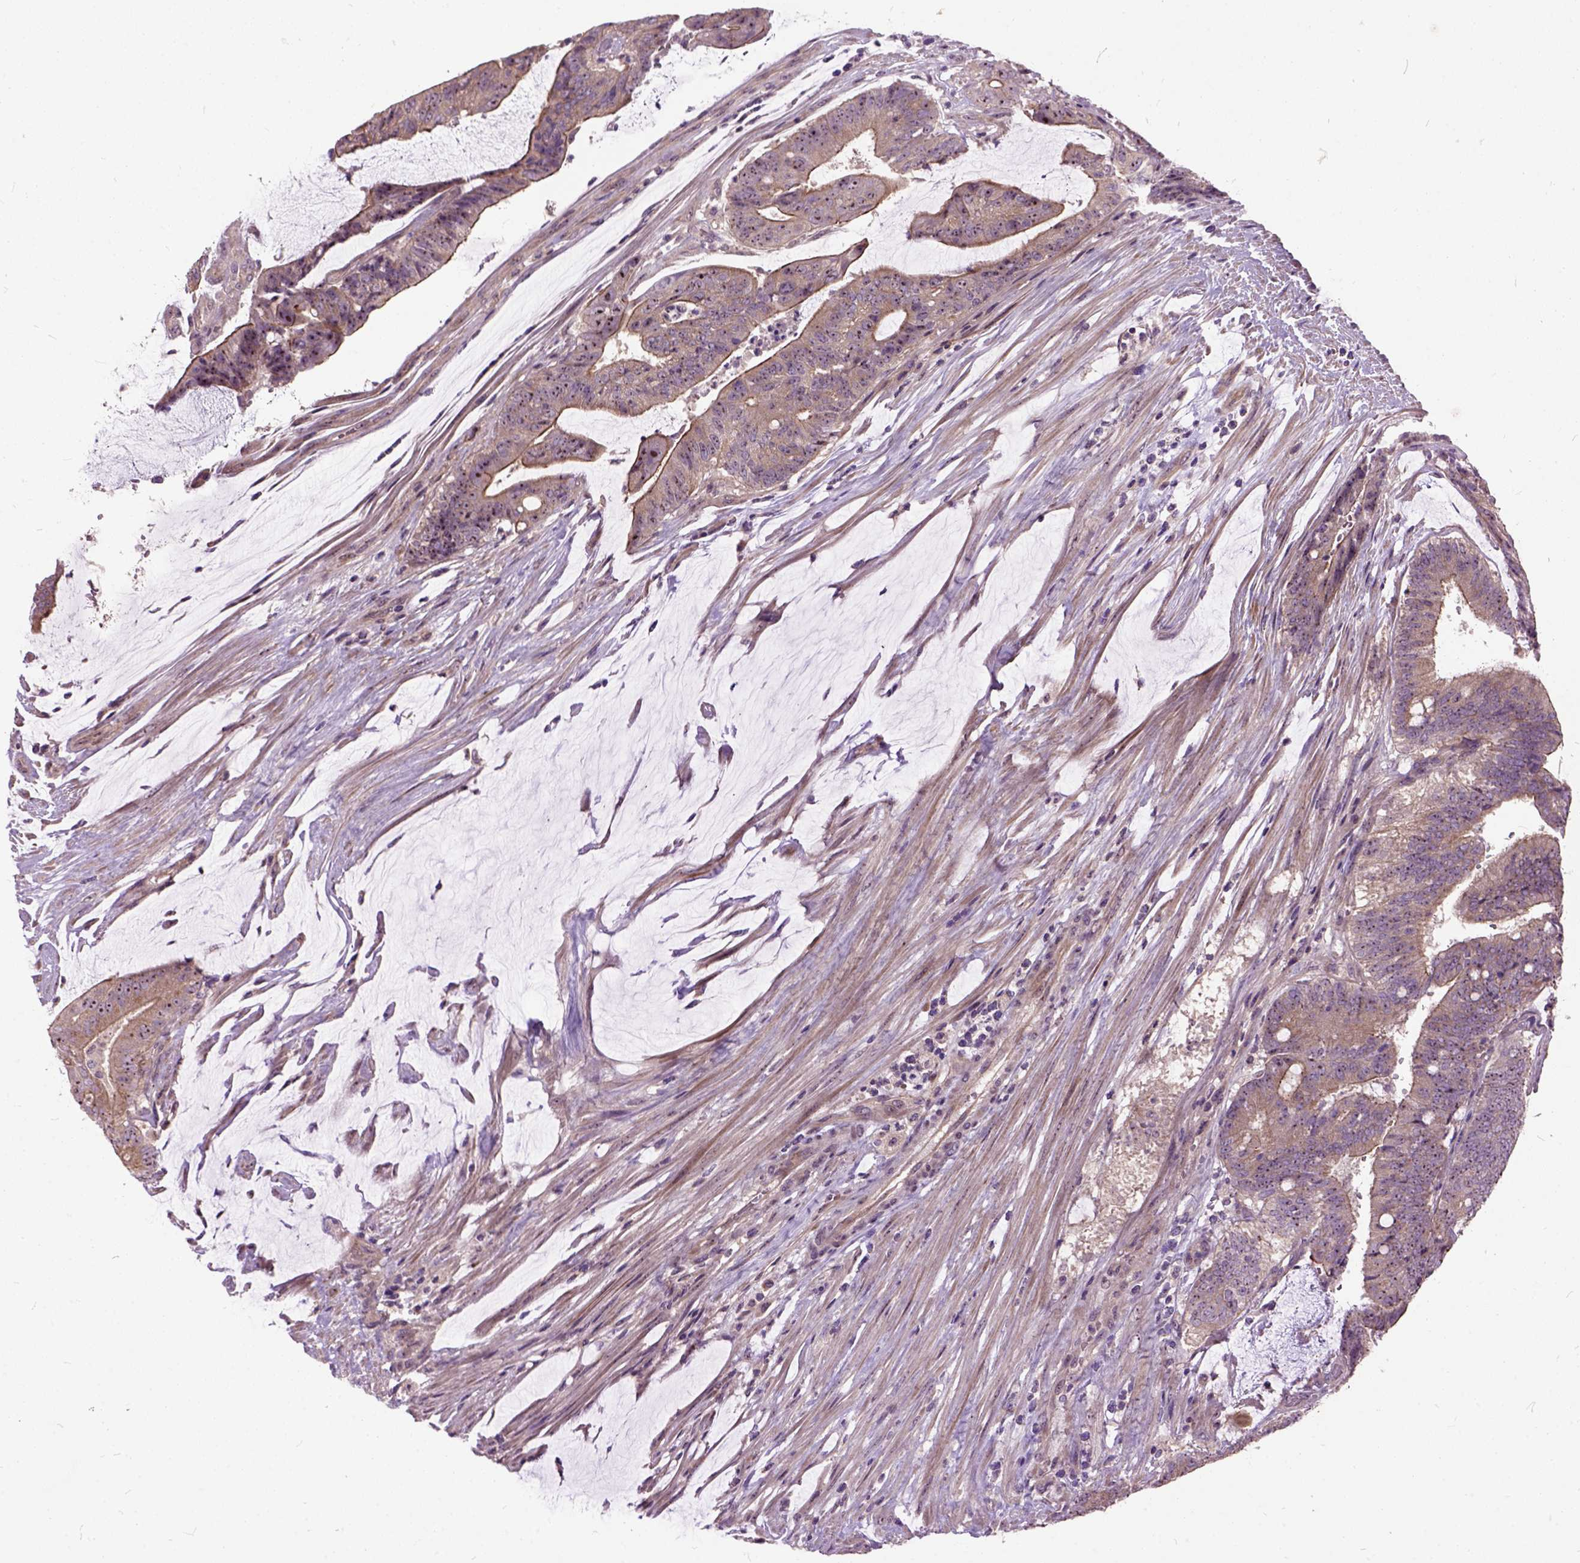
{"staining": {"intensity": "moderate", "quantity": "25%-75%", "location": "cytoplasmic/membranous"}, "tissue": "colorectal cancer", "cell_type": "Tumor cells", "image_type": "cancer", "snomed": [{"axis": "morphology", "description": "Adenocarcinoma, NOS"}, {"axis": "topography", "description": "Colon"}], "caption": "This micrograph reveals IHC staining of human colorectal cancer (adenocarcinoma), with medium moderate cytoplasmic/membranous staining in approximately 25%-75% of tumor cells.", "gene": "MAPT", "patient": {"sex": "female", "age": 43}}